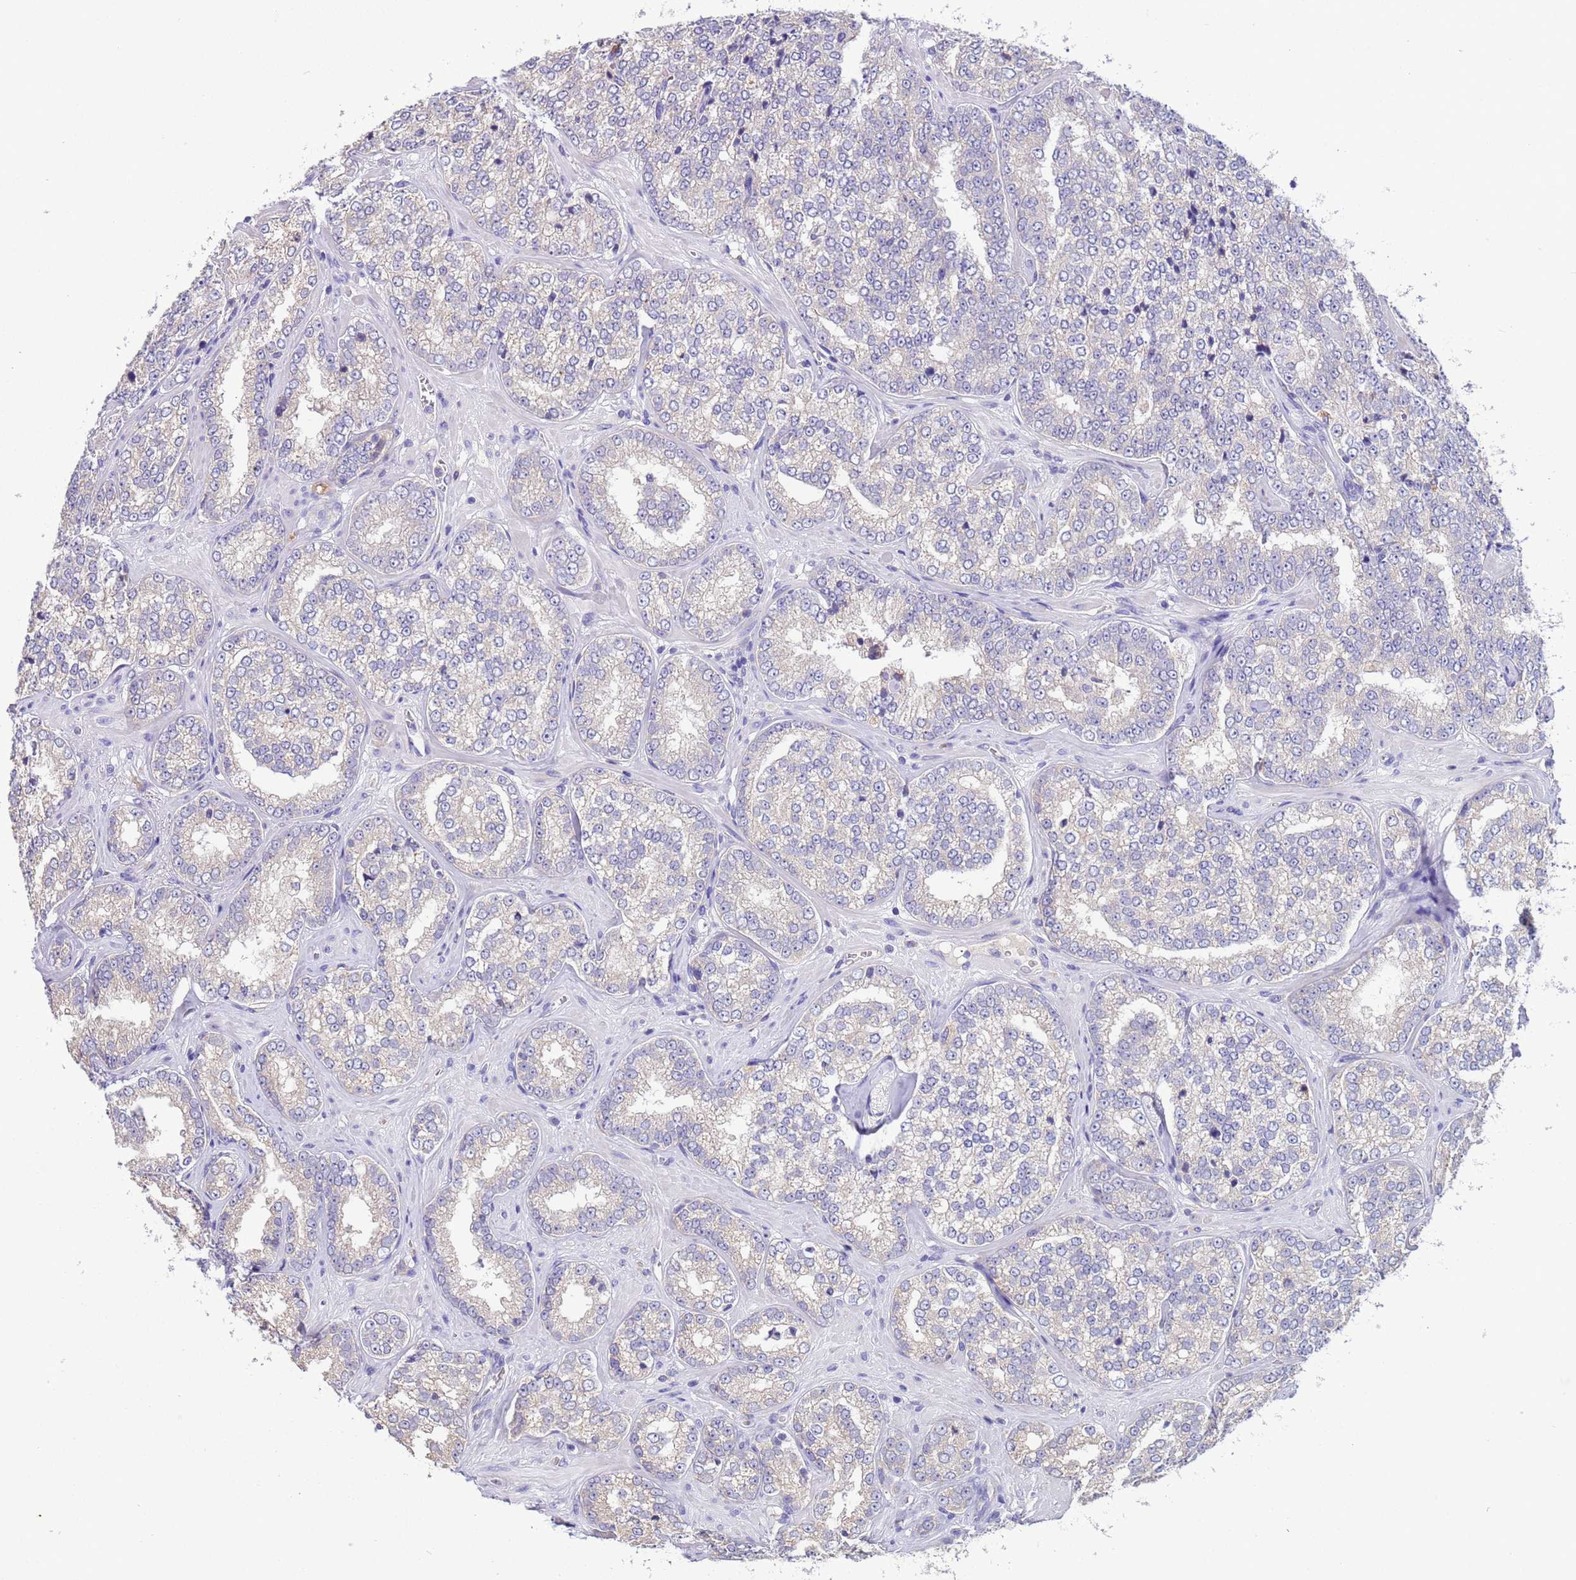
{"staining": {"intensity": "negative", "quantity": "none", "location": "none"}, "tissue": "prostate cancer", "cell_type": "Tumor cells", "image_type": "cancer", "snomed": [{"axis": "morphology", "description": "Normal tissue, NOS"}, {"axis": "morphology", "description": "Adenocarcinoma, High grade"}, {"axis": "topography", "description": "Prostate"}], "caption": "An image of human adenocarcinoma (high-grade) (prostate) is negative for staining in tumor cells.", "gene": "SLC24A3", "patient": {"sex": "male", "age": 83}}